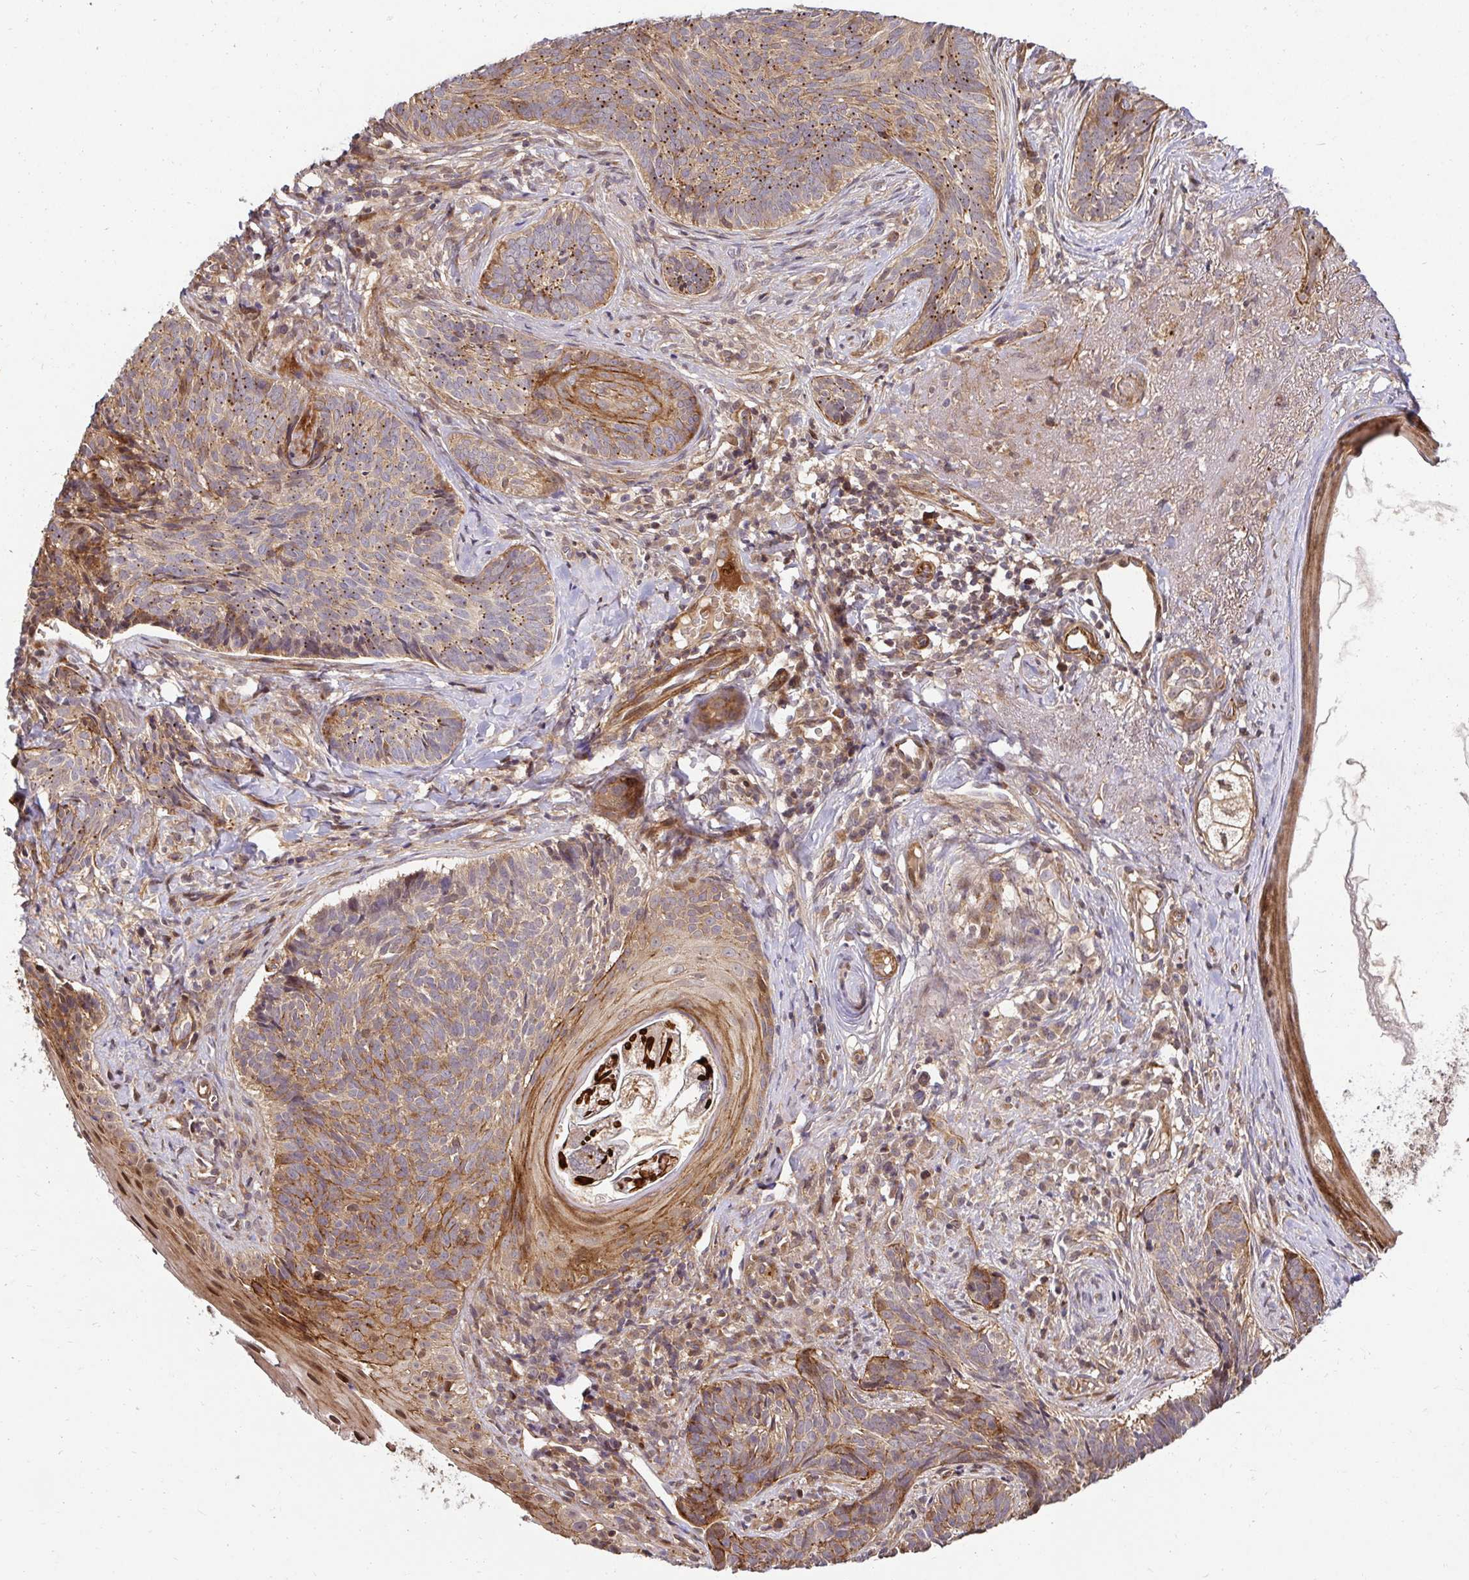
{"staining": {"intensity": "moderate", "quantity": "25%-75%", "location": "cytoplasmic/membranous"}, "tissue": "skin cancer", "cell_type": "Tumor cells", "image_type": "cancer", "snomed": [{"axis": "morphology", "description": "Basal cell carcinoma"}, {"axis": "topography", "description": "Skin"}], "caption": "The micrograph demonstrates a brown stain indicating the presence of a protein in the cytoplasmic/membranous of tumor cells in skin basal cell carcinoma.", "gene": "PSMA4", "patient": {"sex": "female", "age": 74}}